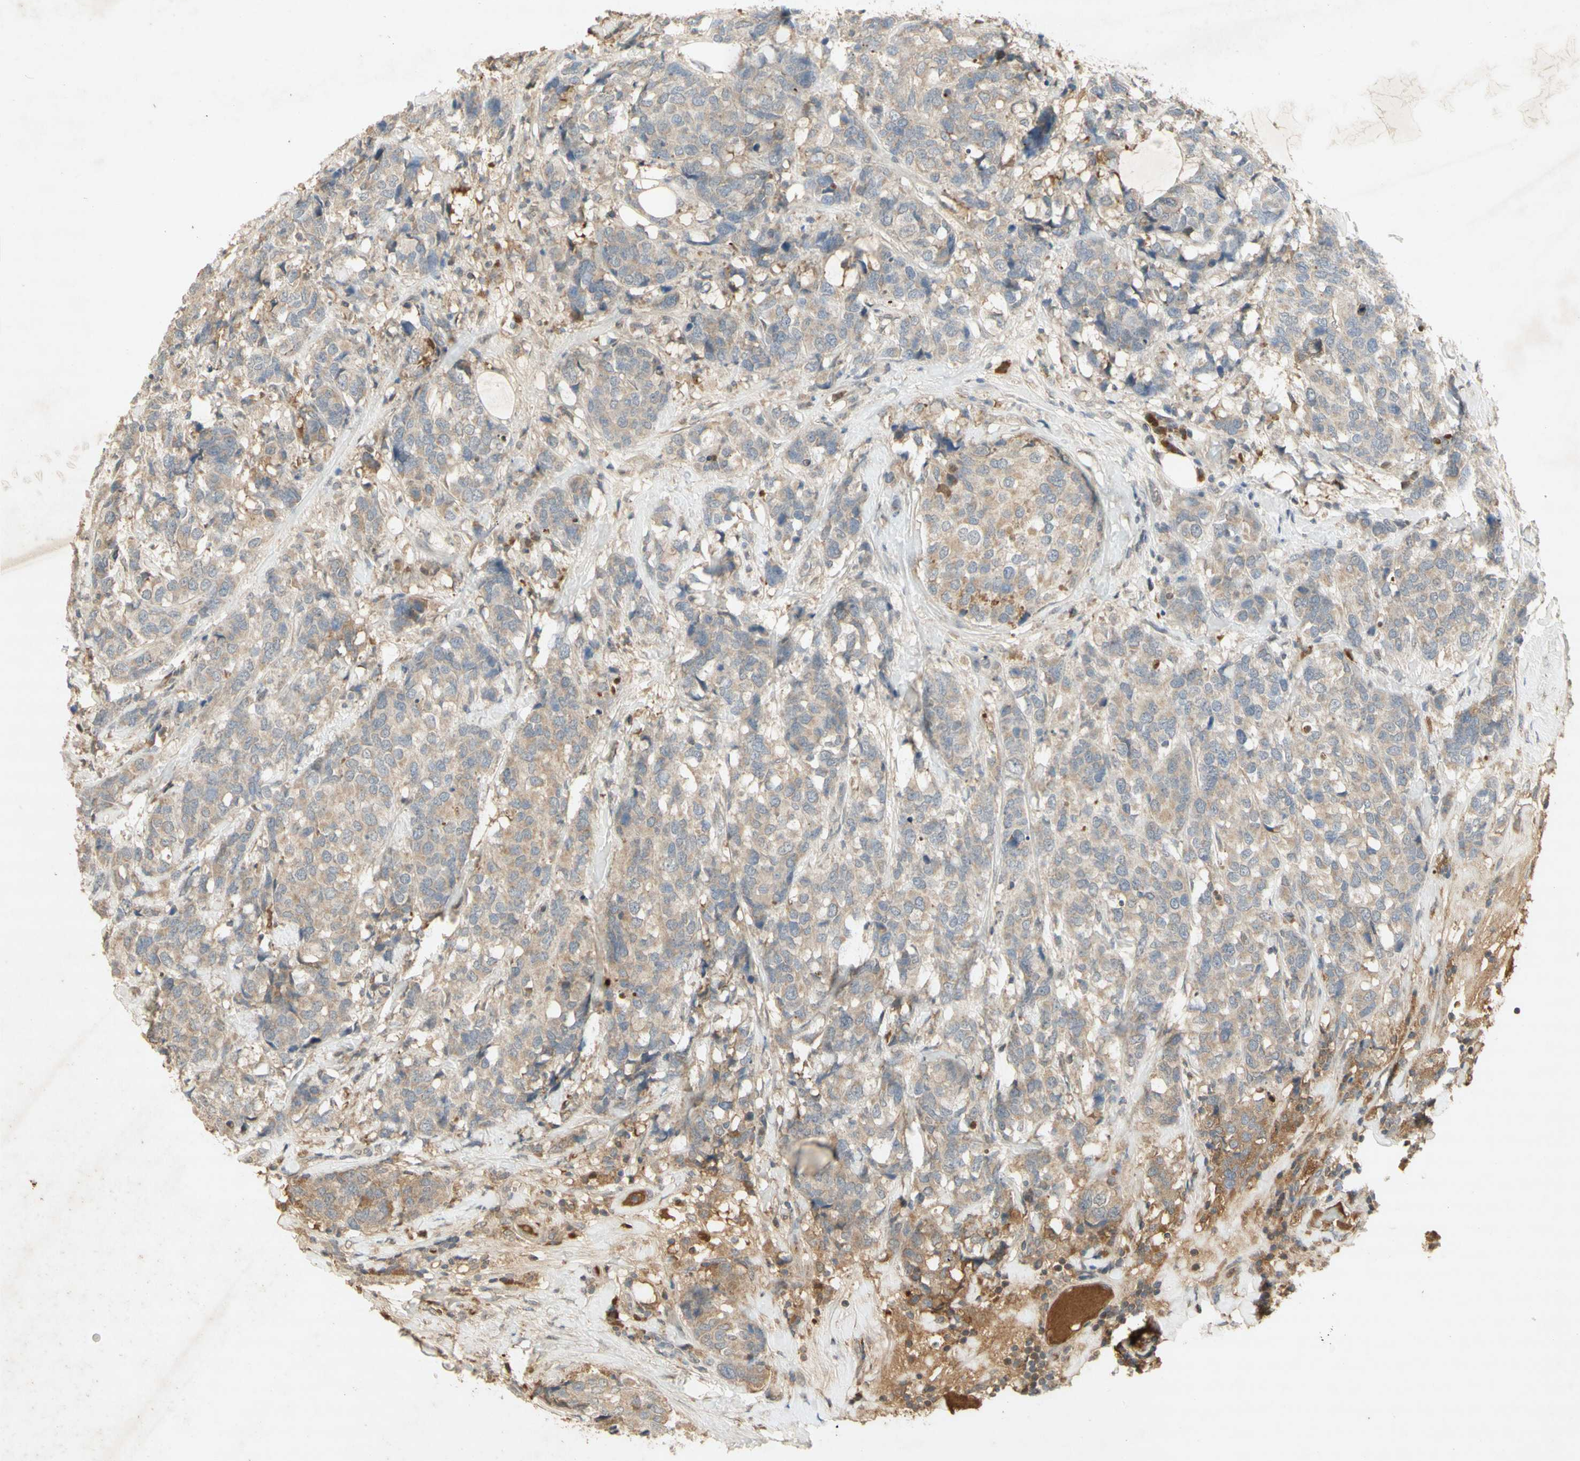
{"staining": {"intensity": "weak", "quantity": ">75%", "location": "cytoplasmic/membranous"}, "tissue": "breast cancer", "cell_type": "Tumor cells", "image_type": "cancer", "snomed": [{"axis": "morphology", "description": "Lobular carcinoma"}, {"axis": "topography", "description": "Breast"}], "caption": "A brown stain highlights weak cytoplasmic/membranous staining of a protein in breast cancer tumor cells.", "gene": "NRG4", "patient": {"sex": "female", "age": 59}}